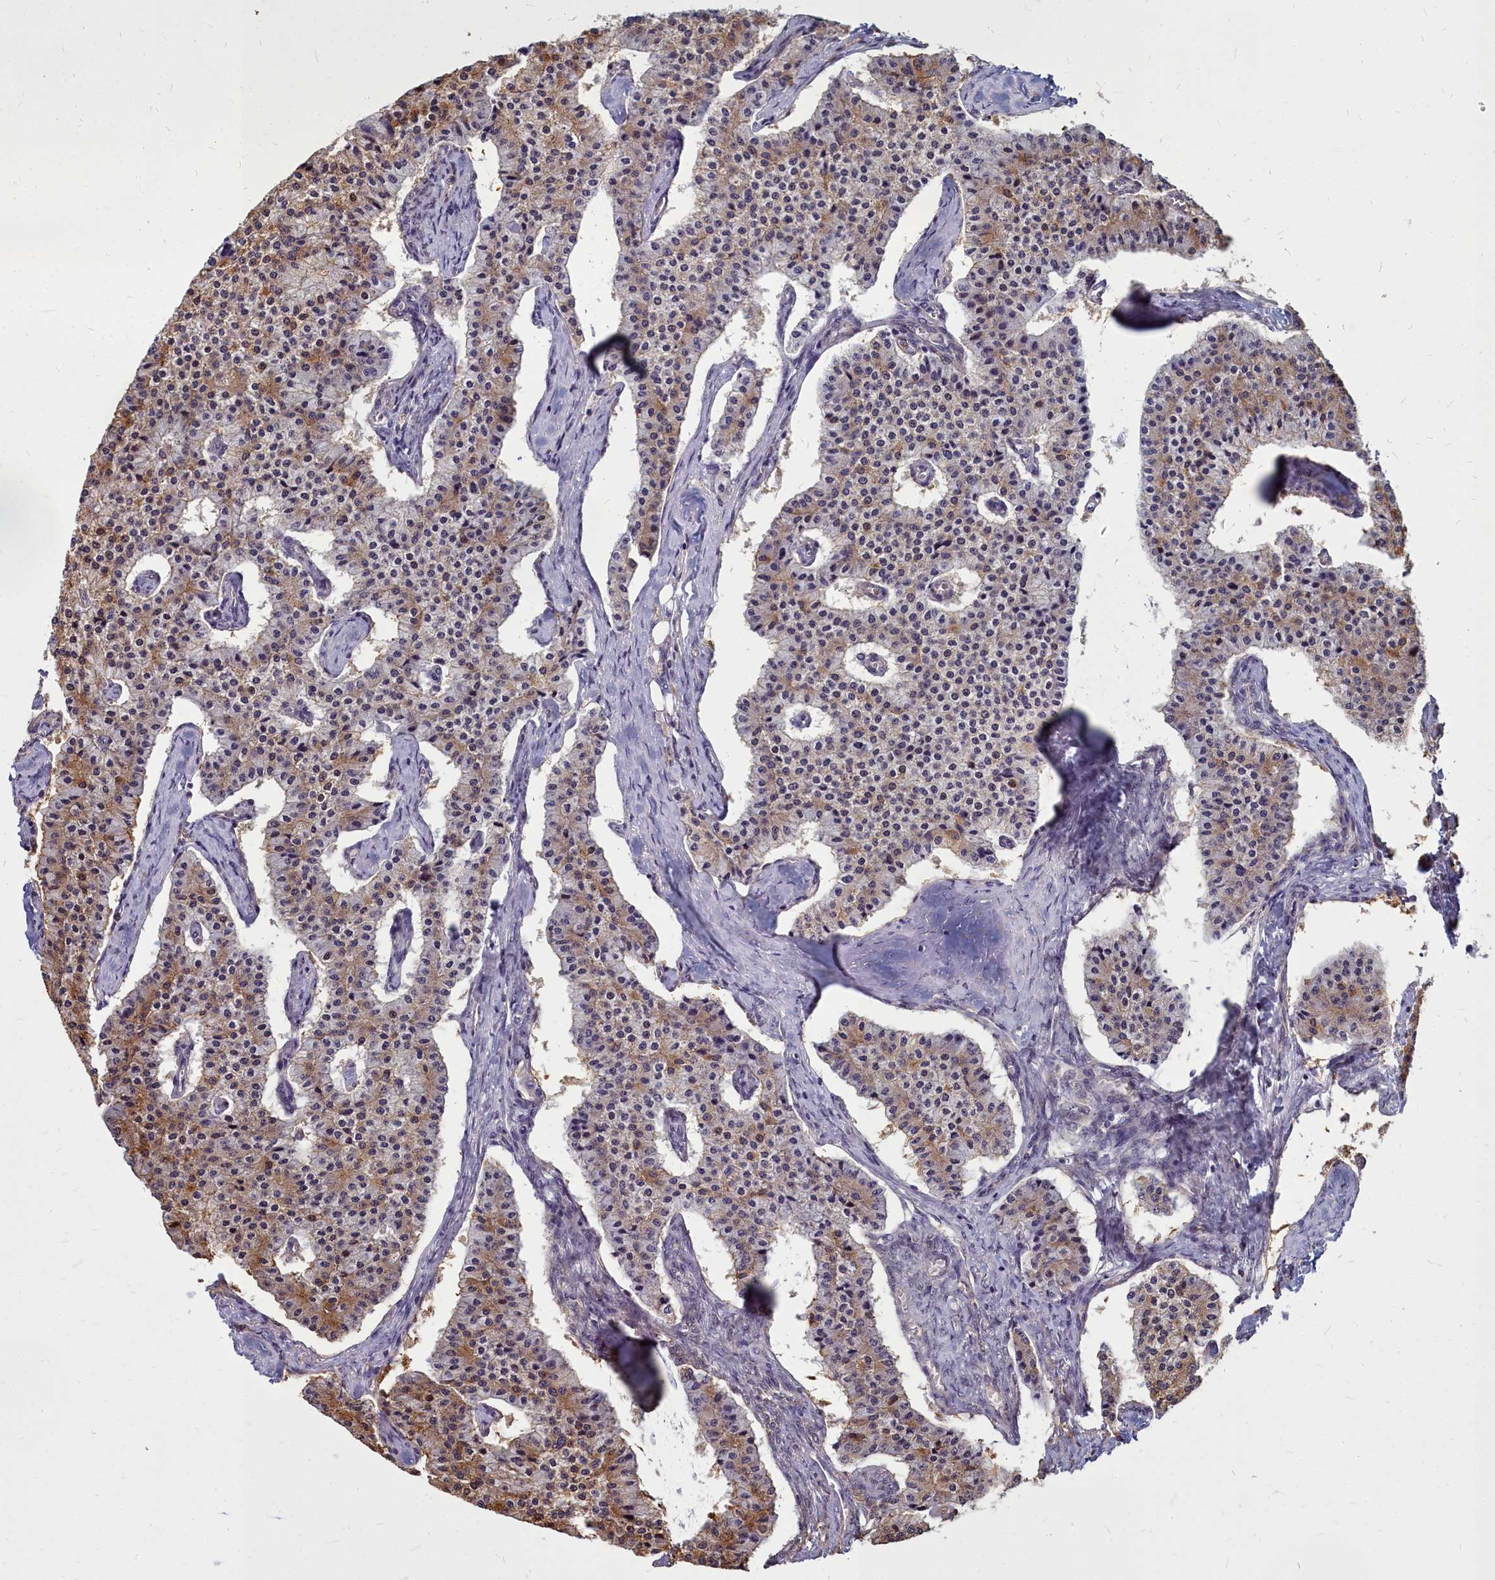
{"staining": {"intensity": "weak", "quantity": "25%-75%", "location": "cytoplasmic/membranous"}, "tissue": "carcinoid", "cell_type": "Tumor cells", "image_type": "cancer", "snomed": [{"axis": "morphology", "description": "Carcinoid, malignant, NOS"}, {"axis": "topography", "description": "Colon"}], "caption": "Immunohistochemical staining of human carcinoid demonstrates low levels of weak cytoplasmic/membranous staining in approximately 25%-75% of tumor cells. (DAB IHC, brown staining for protein, blue staining for nuclei).", "gene": "TTC5", "patient": {"sex": "female", "age": 52}}